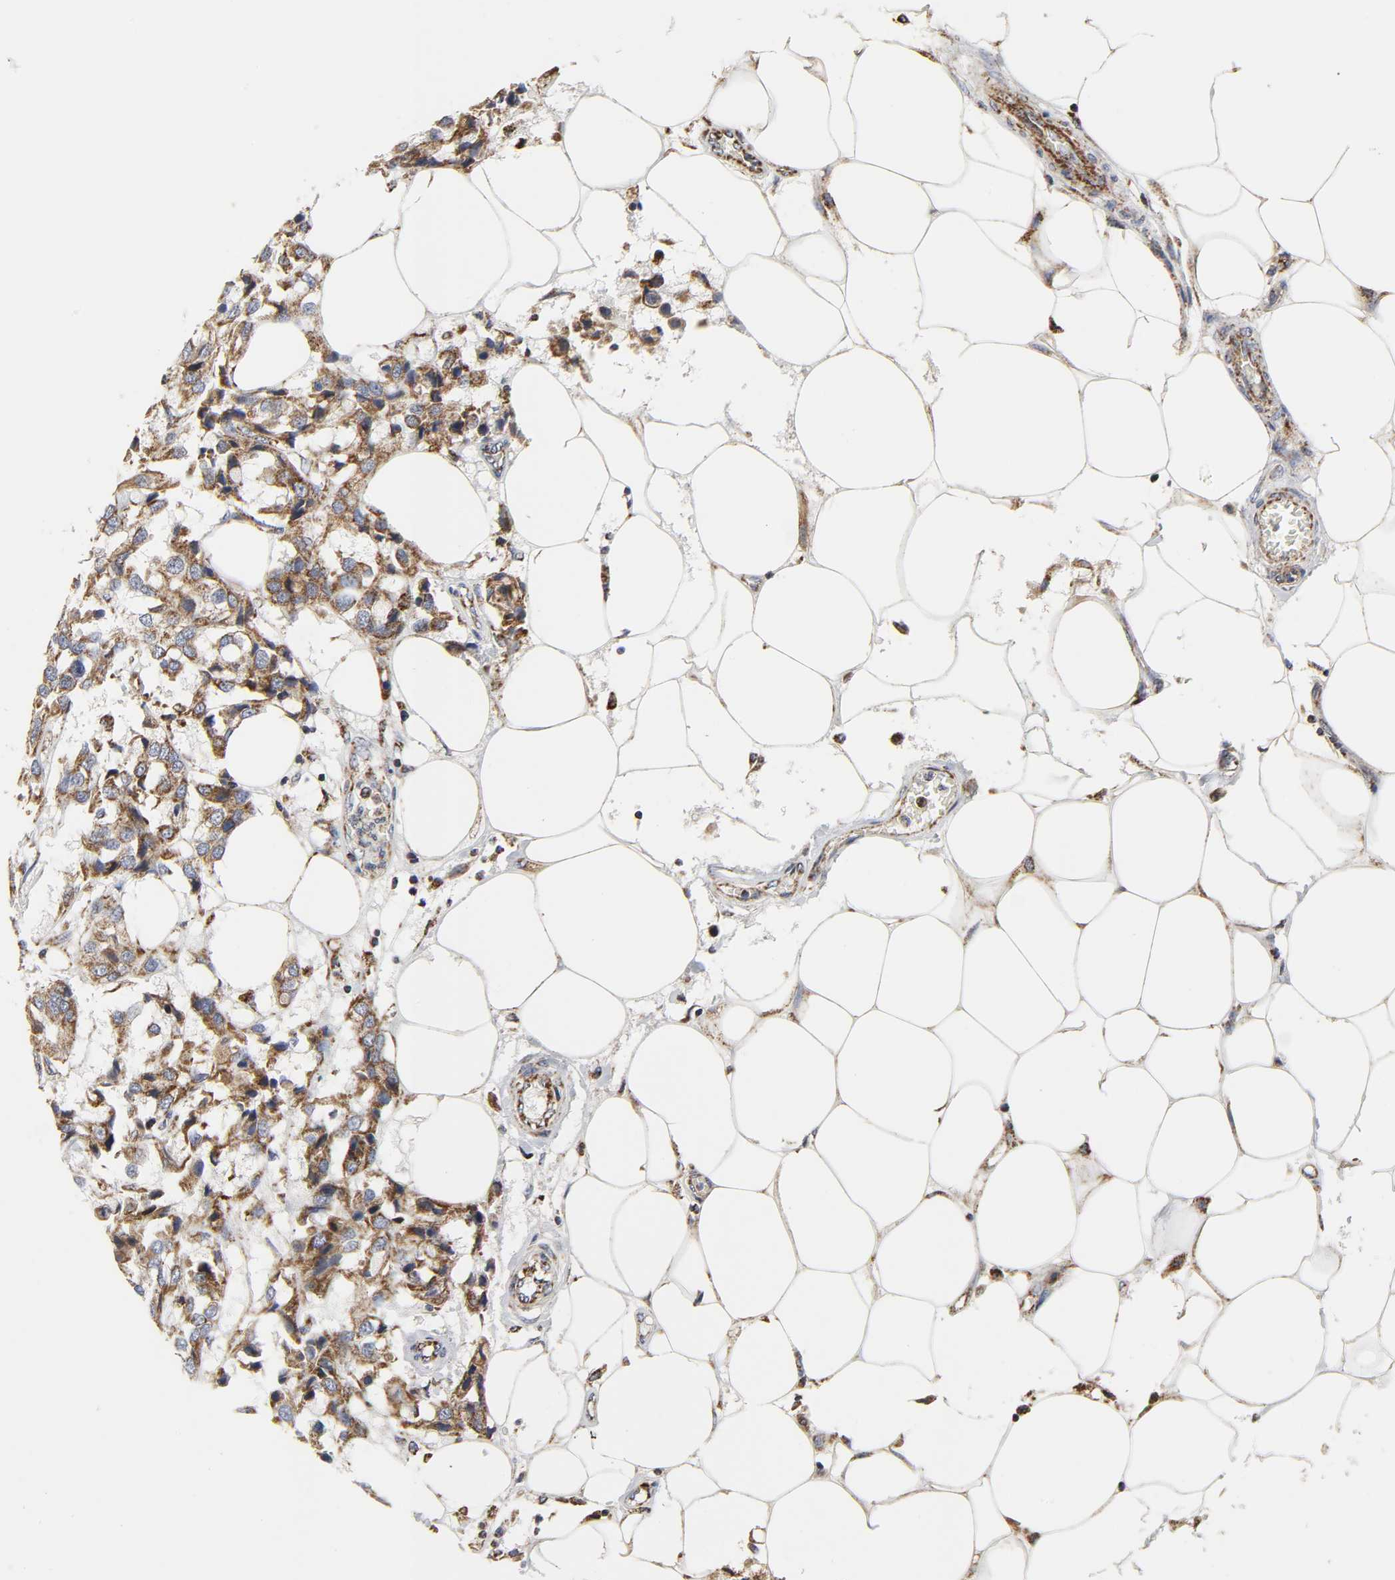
{"staining": {"intensity": "moderate", "quantity": ">75%", "location": "cytoplasmic/membranous"}, "tissue": "breast cancer", "cell_type": "Tumor cells", "image_type": "cancer", "snomed": [{"axis": "morphology", "description": "Duct carcinoma"}, {"axis": "topography", "description": "Breast"}], "caption": "The histopathology image reveals immunohistochemical staining of breast infiltrating ductal carcinoma. There is moderate cytoplasmic/membranous positivity is seen in approximately >75% of tumor cells.", "gene": "COX6B1", "patient": {"sex": "female", "age": 80}}